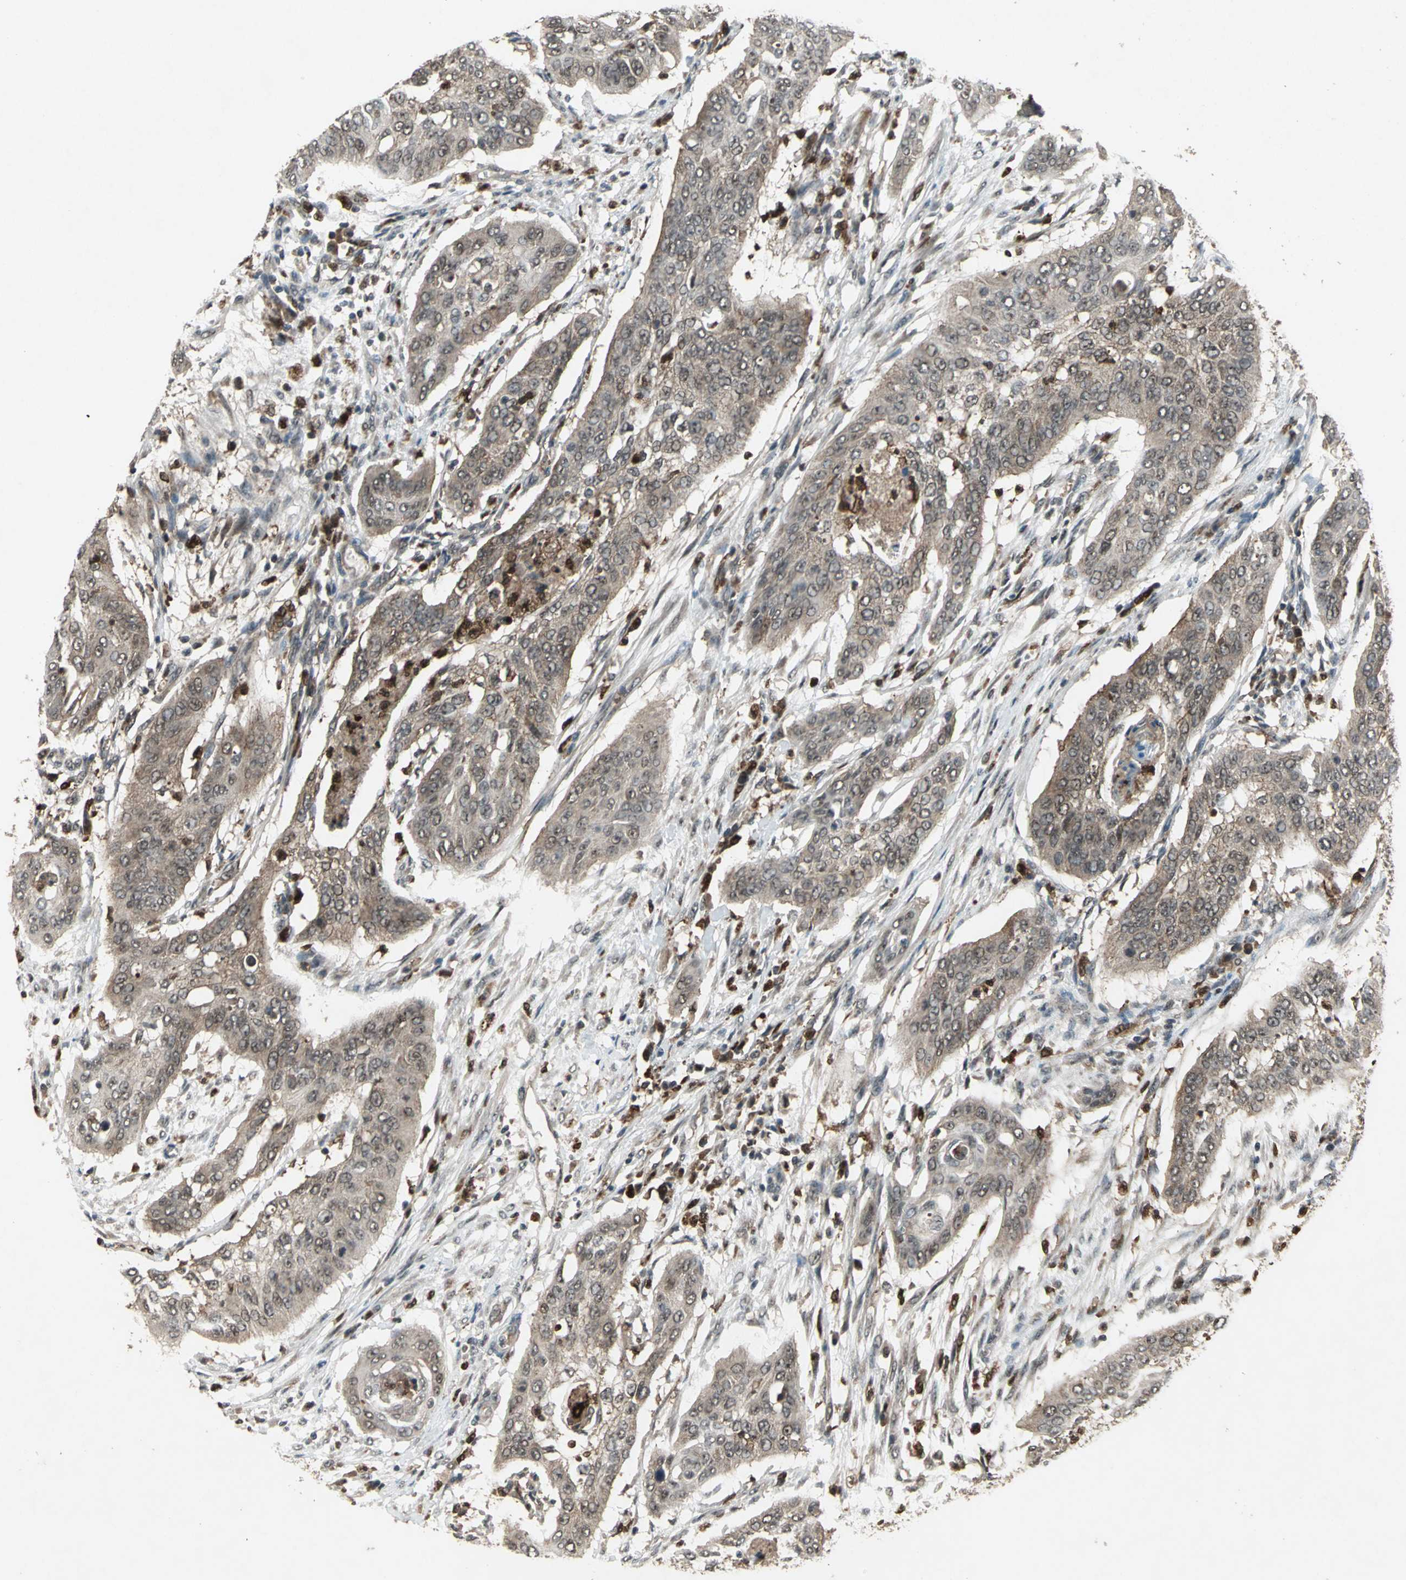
{"staining": {"intensity": "weak", "quantity": ">75%", "location": "cytoplasmic/membranous"}, "tissue": "cervical cancer", "cell_type": "Tumor cells", "image_type": "cancer", "snomed": [{"axis": "morphology", "description": "Squamous cell carcinoma, NOS"}, {"axis": "topography", "description": "Cervix"}], "caption": "High-power microscopy captured an immunohistochemistry (IHC) photomicrograph of cervical cancer (squamous cell carcinoma), revealing weak cytoplasmic/membranous staining in about >75% of tumor cells.", "gene": "PYCARD", "patient": {"sex": "female", "age": 39}}